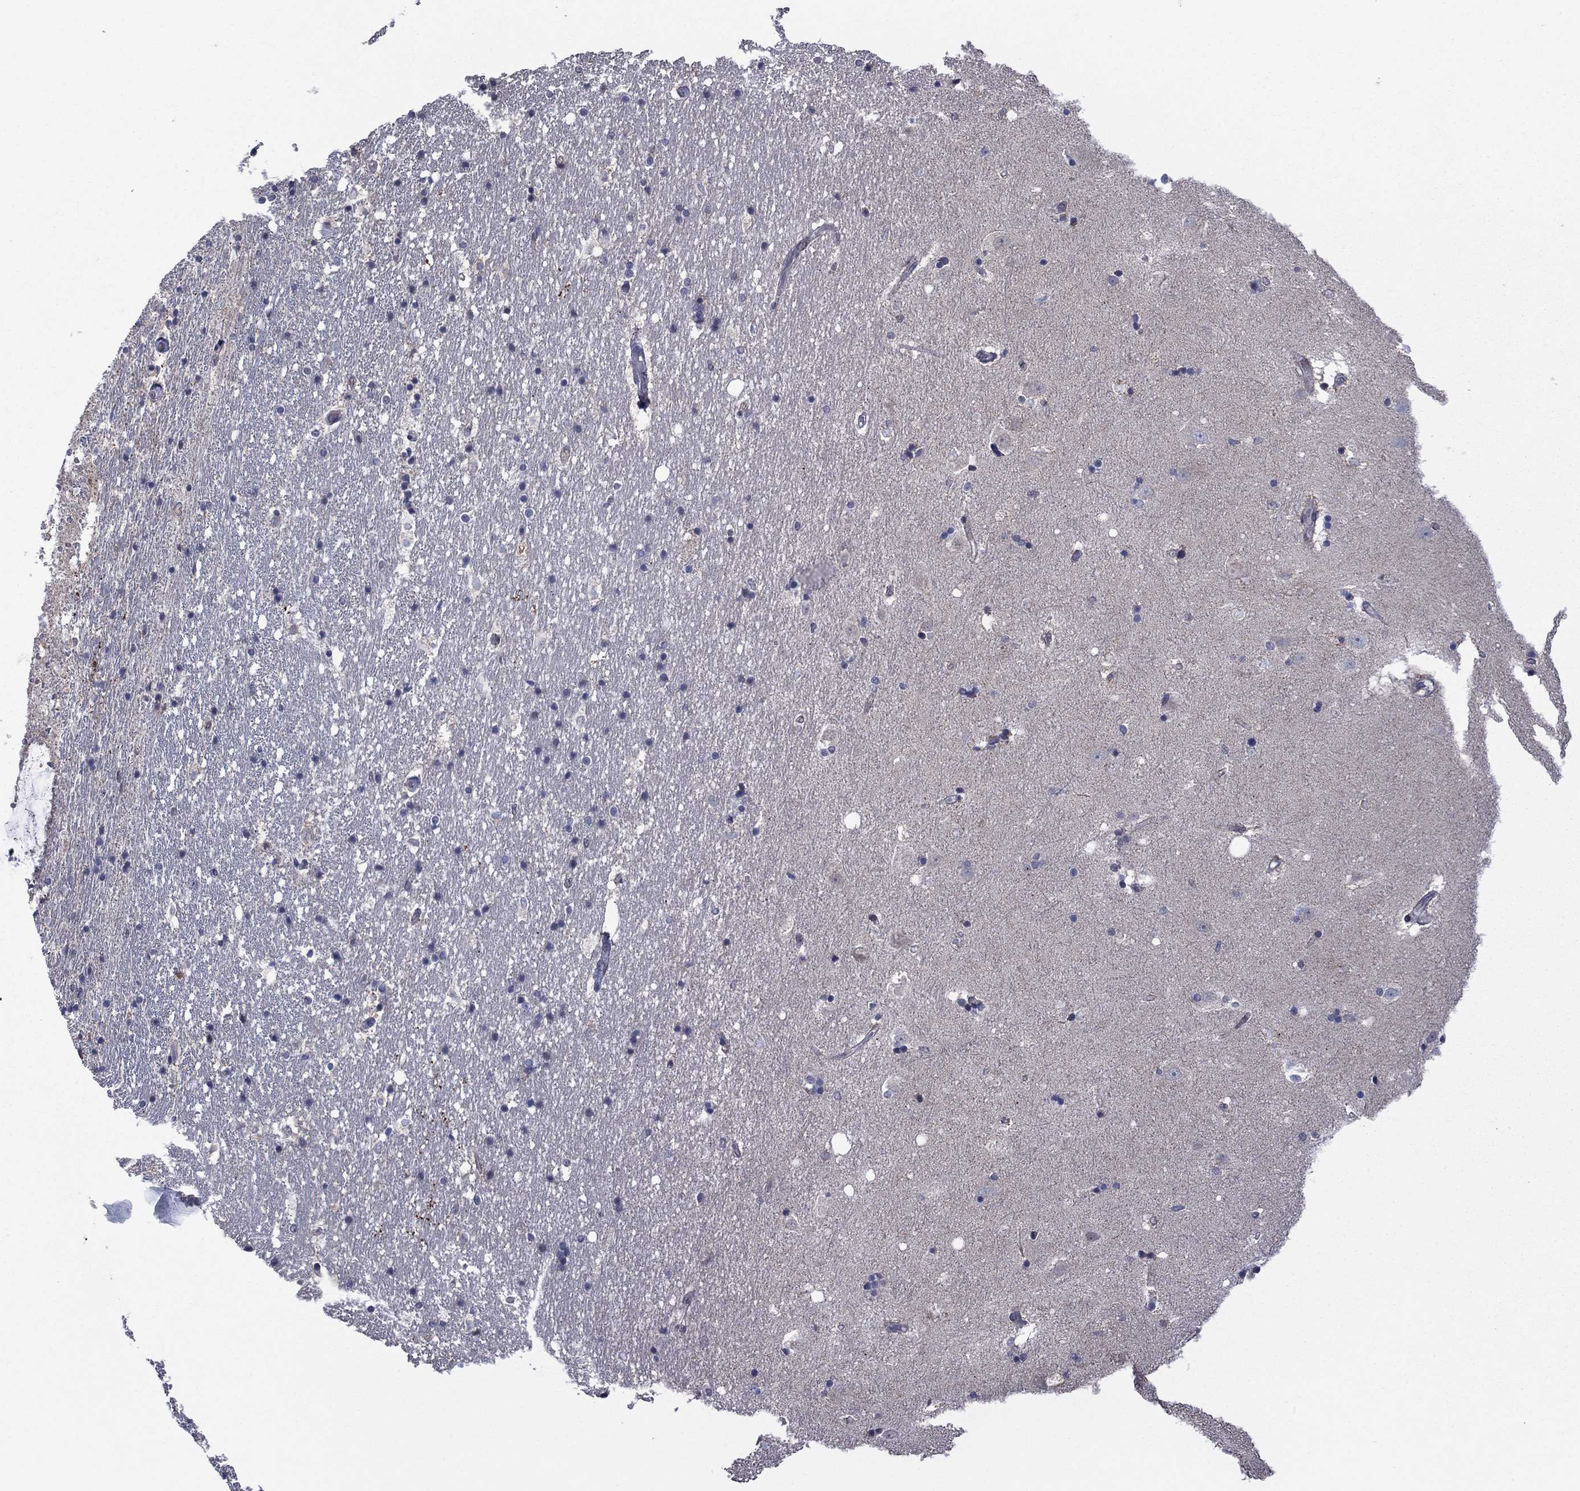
{"staining": {"intensity": "negative", "quantity": "none", "location": "none"}, "tissue": "hippocampus", "cell_type": "Glial cells", "image_type": "normal", "snomed": [{"axis": "morphology", "description": "Normal tissue, NOS"}, {"axis": "topography", "description": "Hippocampus"}], "caption": "Immunohistochemistry (IHC) histopathology image of normal hippocampus: hippocampus stained with DAB (3,3'-diaminobenzidine) reveals no significant protein positivity in glial cells.", "gene": "CDCA5", "patient": {"sex": "male", "age": 49}}